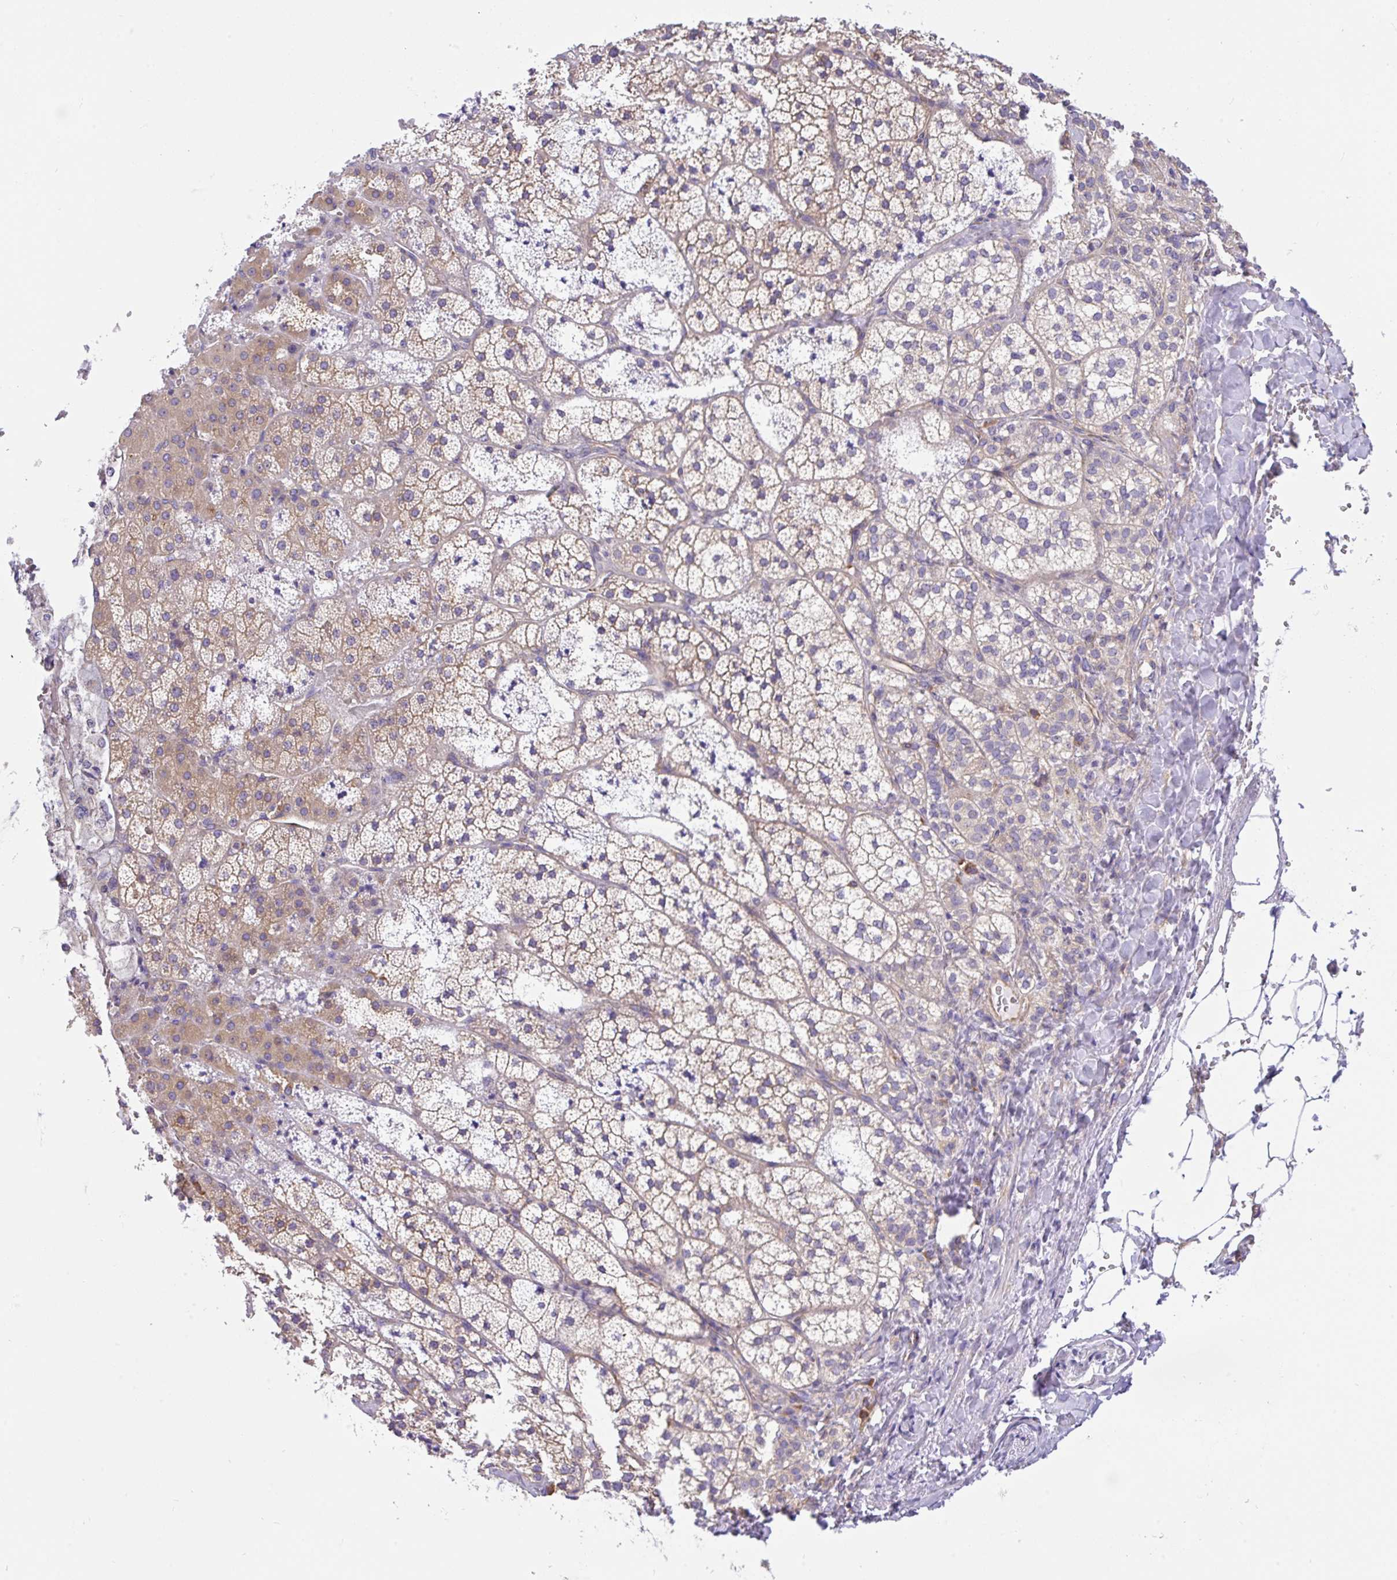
{"staining": {"intensity": "weak", "quantity": "25%-75%", "location": "cytoplasmic/membranous"}, "tissue": "adrenal gland", "cell_type": "Glandular cells", "image_type": "normal", "snomed": [{"axis": "morphology", "description": "Normal tissue, NOS"}, {"axis": "topography", "description": "Adrenal gland"}], "caption": "Protein staining demonstrates weak cytoplasmic/membranous expression in approximately 25%-75% of glandular cells in normal adrenal gland. (IHC, brightfield microscopy, high magnification).", "gene": "GFPT2", "patient": {"sex": "male", "age": 53}}